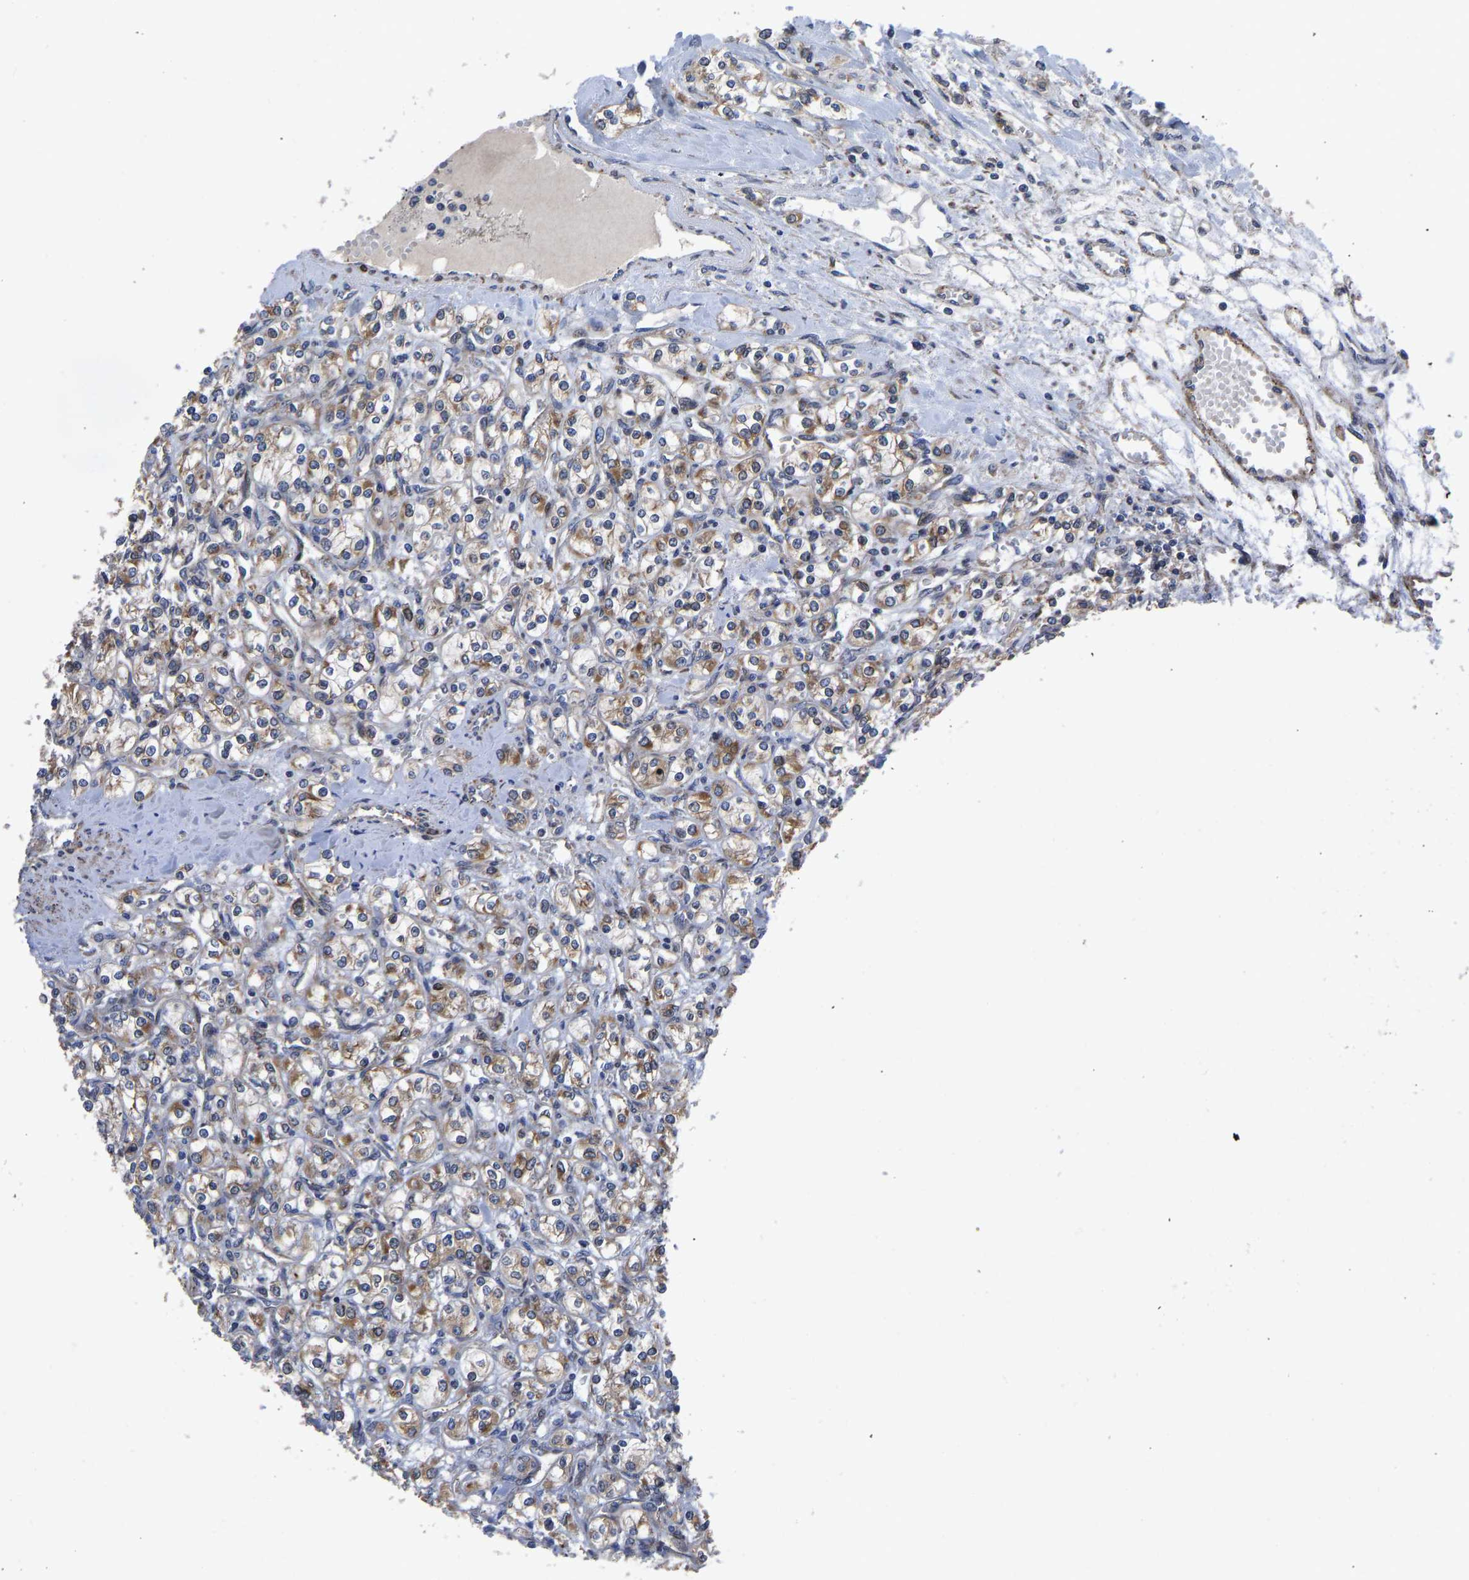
{"staining": {"intensity": "moderate", "quantity": ">75%", "location": "cytoplasmic/membranous"}, "tissue": "renal cancer", "cell_type": "Tumor cells", "image_type": "cancer", "snomed": [{"axis": "morphology", "description": "Adenocarcinoma, NOS"}, {"axis": "topography", "description": "Kidney"}], "caption": "Immunohistochemistry (IHC) histopathology image of neoplastic tissue: human renal adenocarcinoma stained using IHC demonstrates medium levels of moderate protein expression localized specifically in the cytoplasmic/membranous of tumor cells, appearing as a cytoplasmic/membranous brown color.", "gene": "TMEM38B", "patient": {"sex": "male", "age": 77}}